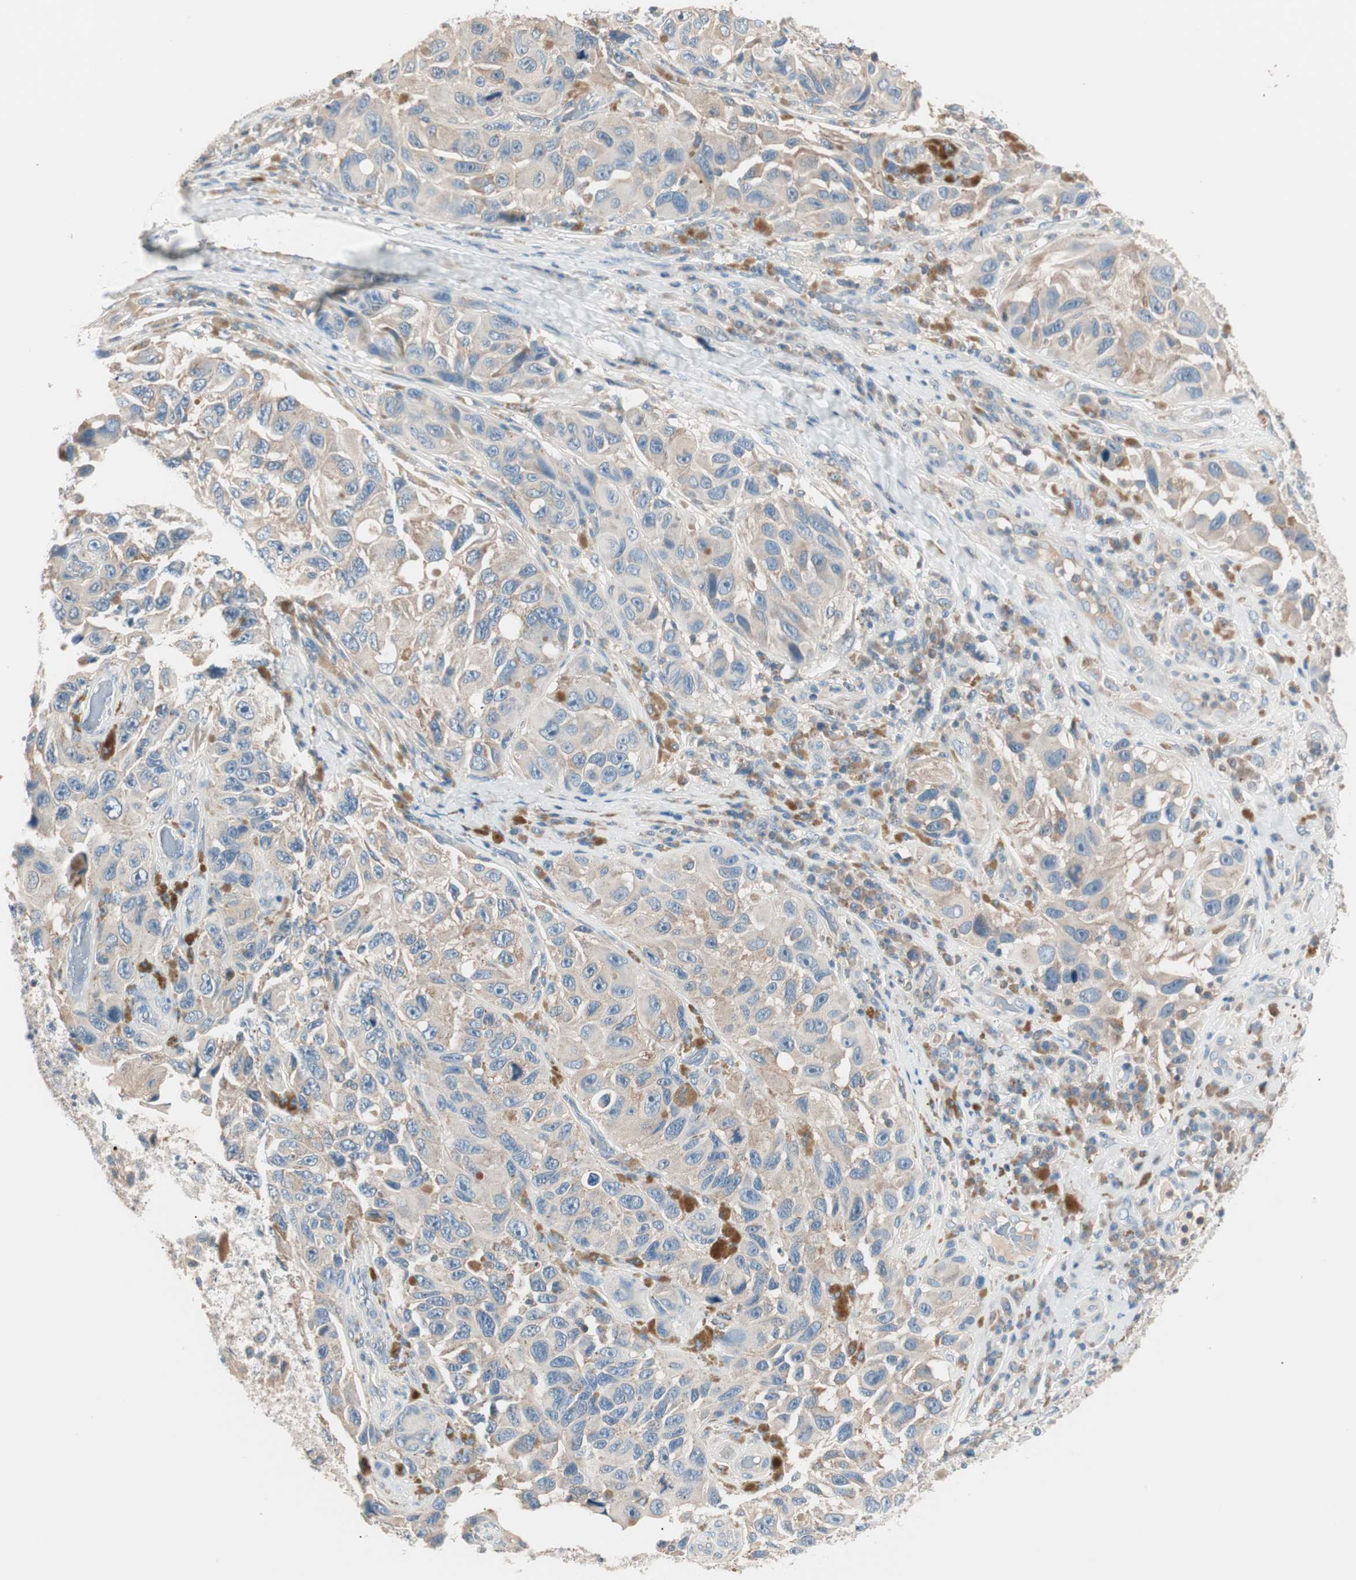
{"staining": {"intensity": "weak", "quantity": "25%-75%", "location": "cytoplasmic/membranous"}, "tissue": "melanoma", "cell_type": "Tumor cells", "image_type": "cancer", "snomed": [{"axis": "morphology", "description": "Malignant melanoma, NOS"}, {"axis": "topography", "description": "Skin"}], "caption": "Tumor cells exhibit weak cytoplasmic/membranous positivity in about 25%-75% of cells in malignant melanoma.", "gene": "RAD54B", "patient": {"sex": "female", "age": 73}}